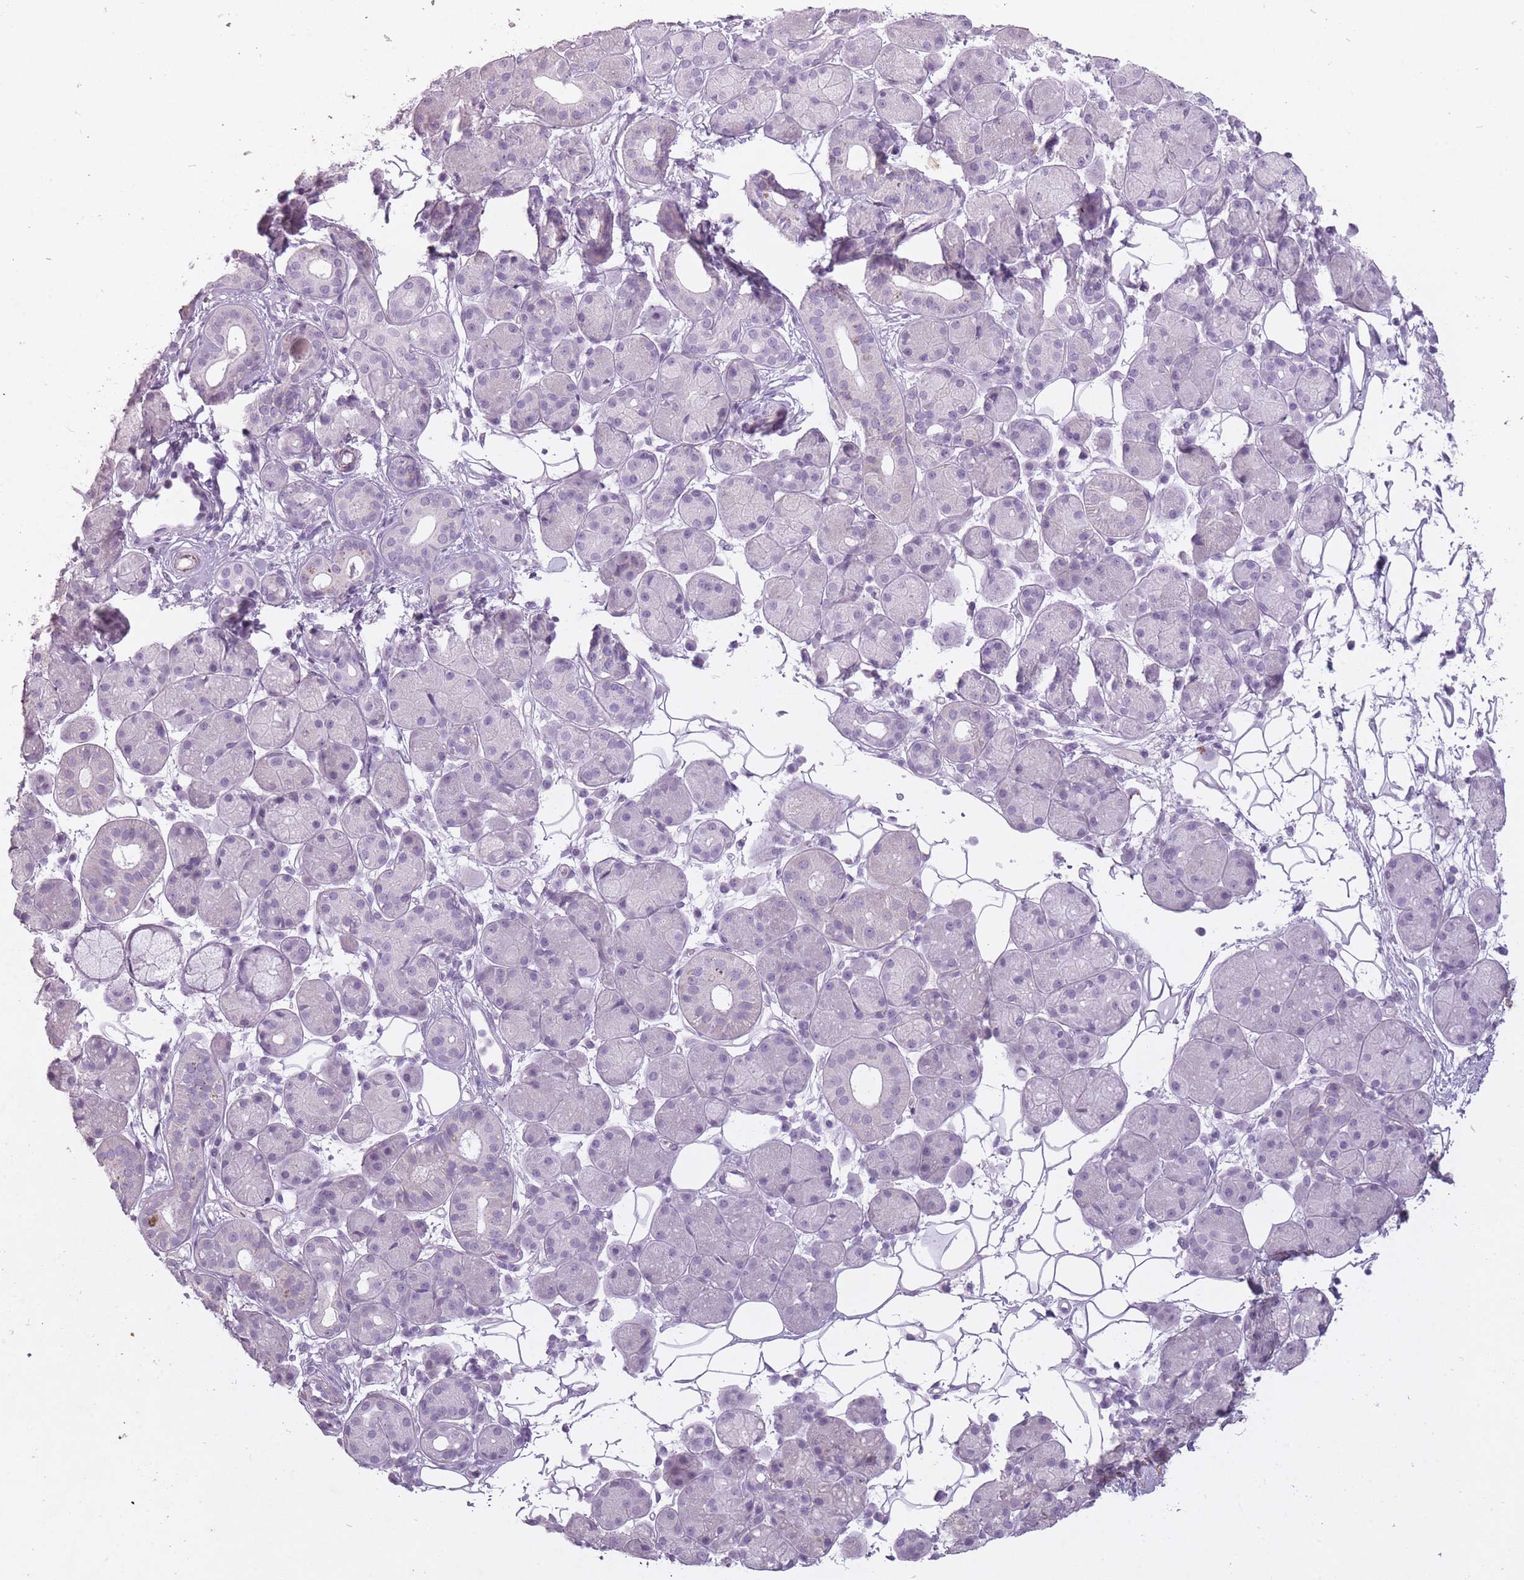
{"staining": {"intensity": "negative", "quantity": "none", "location": "none"}, "tissue": "salivary gland", "cell_type": "Glandular cells", "image_type": "normal", "snomed": [{"axis": "morphology", "description": "Squamous cell carcinoma, NOS"}, {"axis": "topography", "description": "Skin"}, {"axis": "topography", "description": "Head-Neck"}], "caption": "Protein analysis of benign salivary gland shows no significant expression in glandular cells.", "gene": "RFX4", "patient": {"sex": "male", "age": 80}}